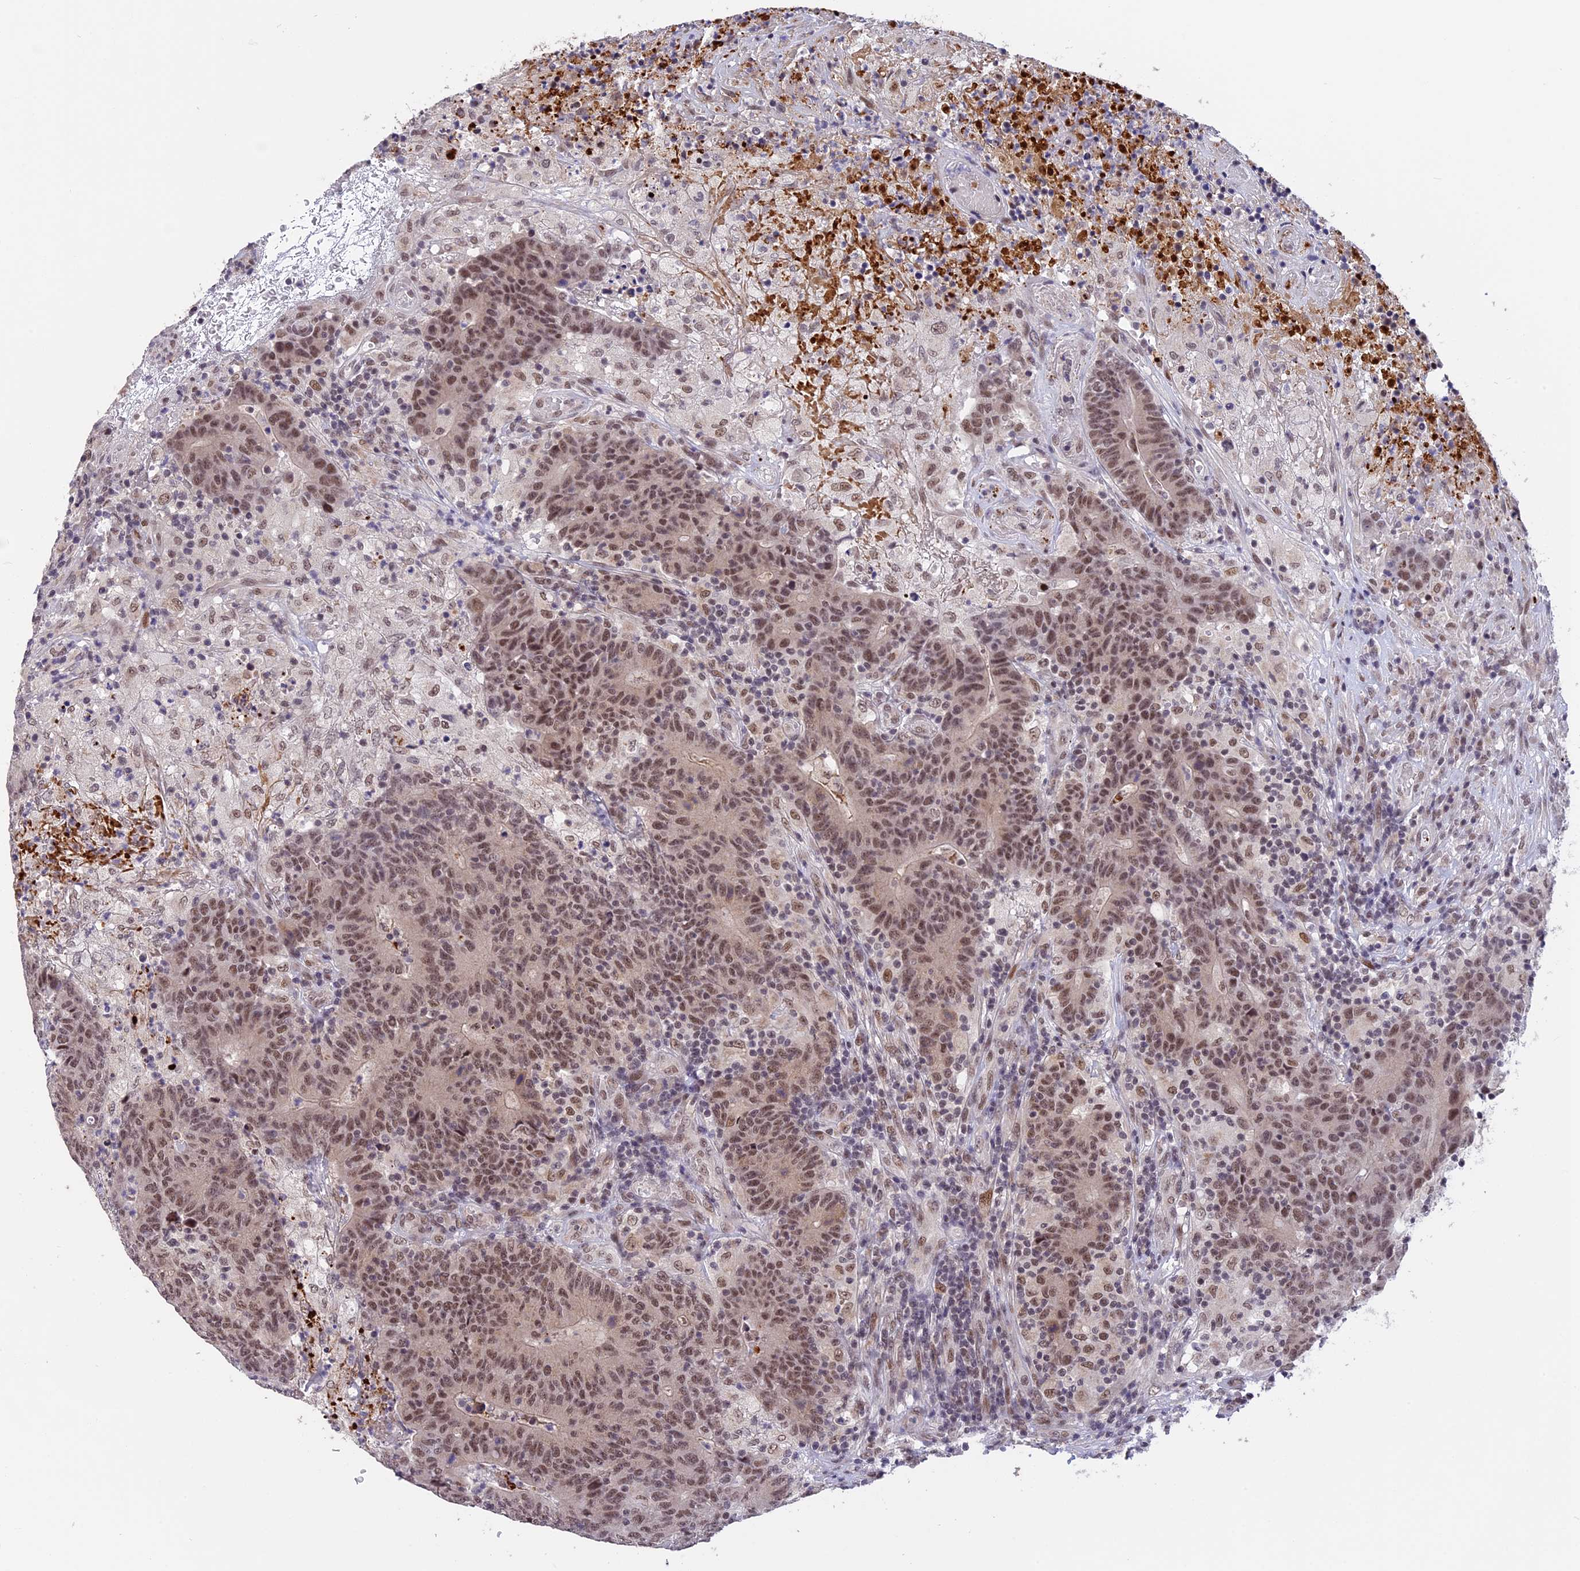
{"staining": {"intensity": "weak", "quantity": ">75%", "location": "nuclear"}, "tissue": "colorectal cancer", "cell_type": "Tumor cells", "image_type": "cancer", "snomed": [{"axis": "morphology", "description": "Adenocarcinoma, NOS"}, {"axis": "topography", "description": "Colon"}], "caption": "Immunohistochemistry (IHC) (DAB (3,3'-diaminobenzidine)) staining of human colorectal cancer shows weak nuclear protein positivity in about >75% of tumor cells.", "gene": "POLR2C", "patient": {"sex": "female", "age": 75}}